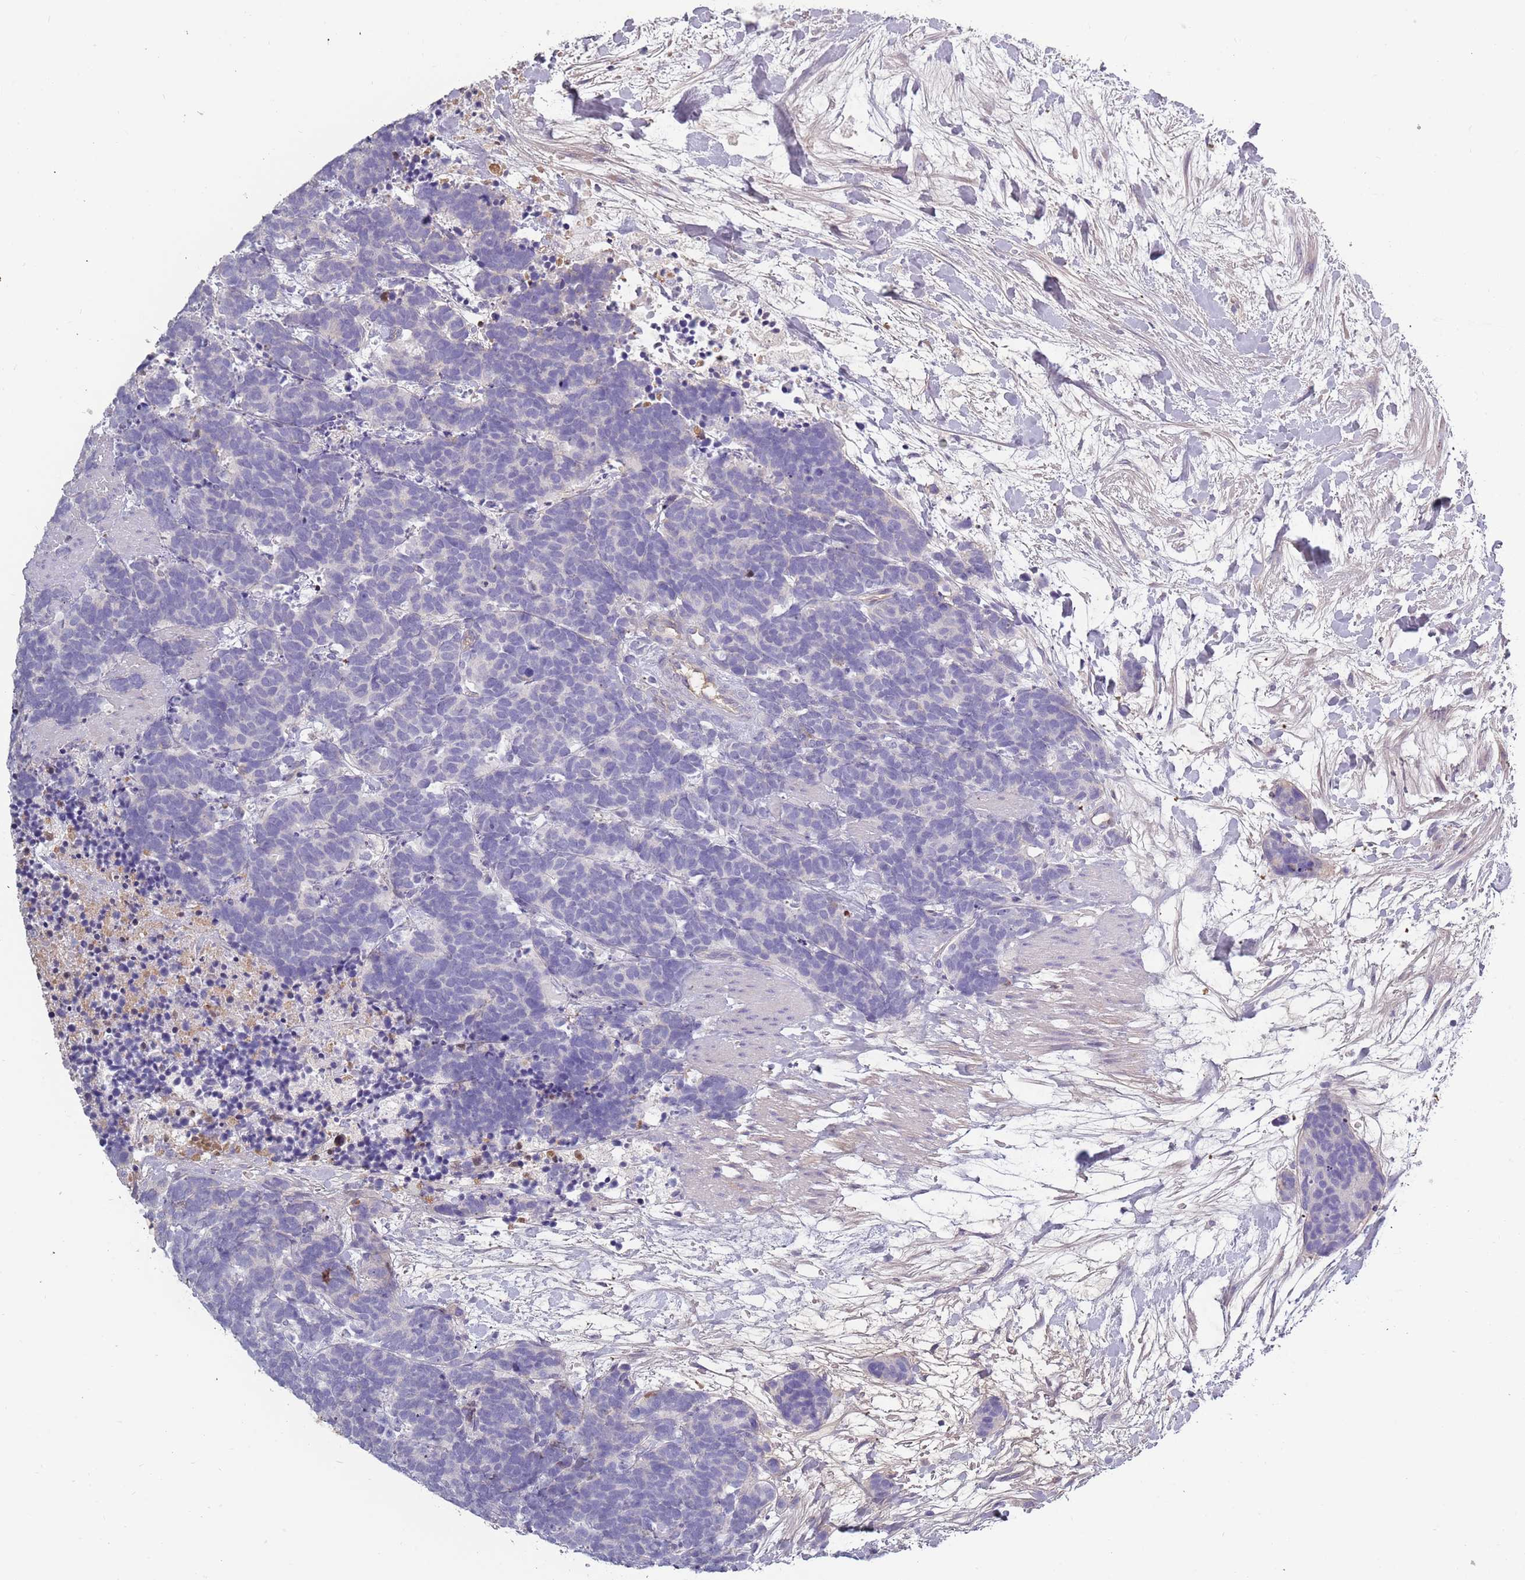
{"staining": {"intensity": "negative", "quantity": "none", "location": "none"}, "tissue": "carcinoid", "cell_type": "Tumor cells", "image_type": "cancer", "snomed": [{"axis": "morphology", "description": "Carcinoma, NOS"}, {"axis": "morphology", "description": "Carcinoid, malignant, NOS"}, {"axis": "topography", "description": "Prostate"}], "caption": "Immunohistochemistry of carcinoid exhibits no expression in tumor cells.", "gene": "TNFRSF6B", "patient": {"sex": "male", "age": 57}}